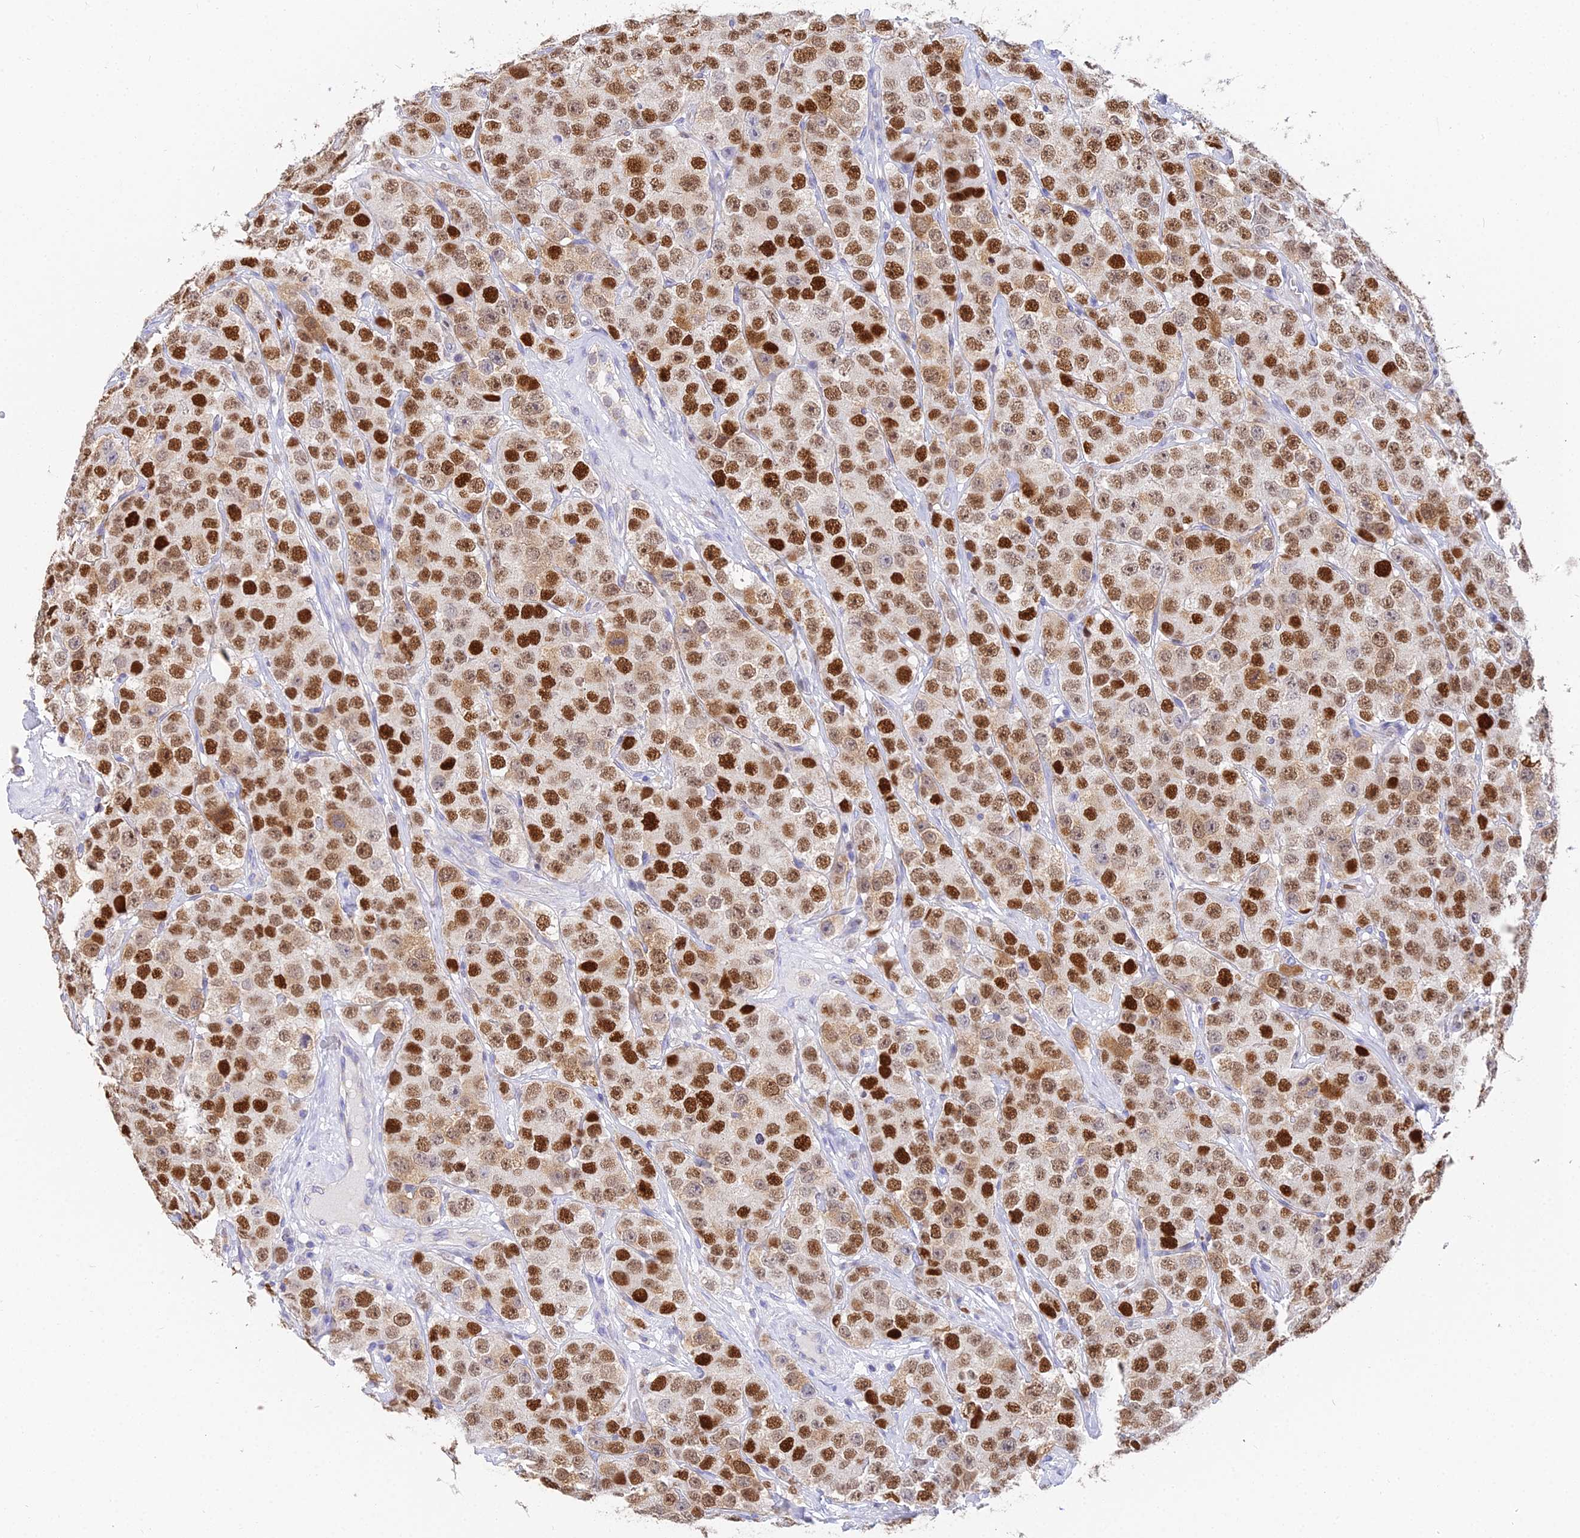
{"staining": {"intensity": "strong", "quantity": ">75%", "location": "nuclear"}, "tissue": "testis cancer", "cell_type": "Tumor cells", "image_type": "cancer", "snomed": [{"axis": "morphology", "description": "Seminoma, NOS"}, {"axis": "topography", "description": "Testis"}], "caption": "Testis cancer stained with immunohistochemistry shows strong nuclear positivity in approximately >75% of tumor cells.", "gene": "MCM2", "patient": {"sex": "male", "age": 28}}